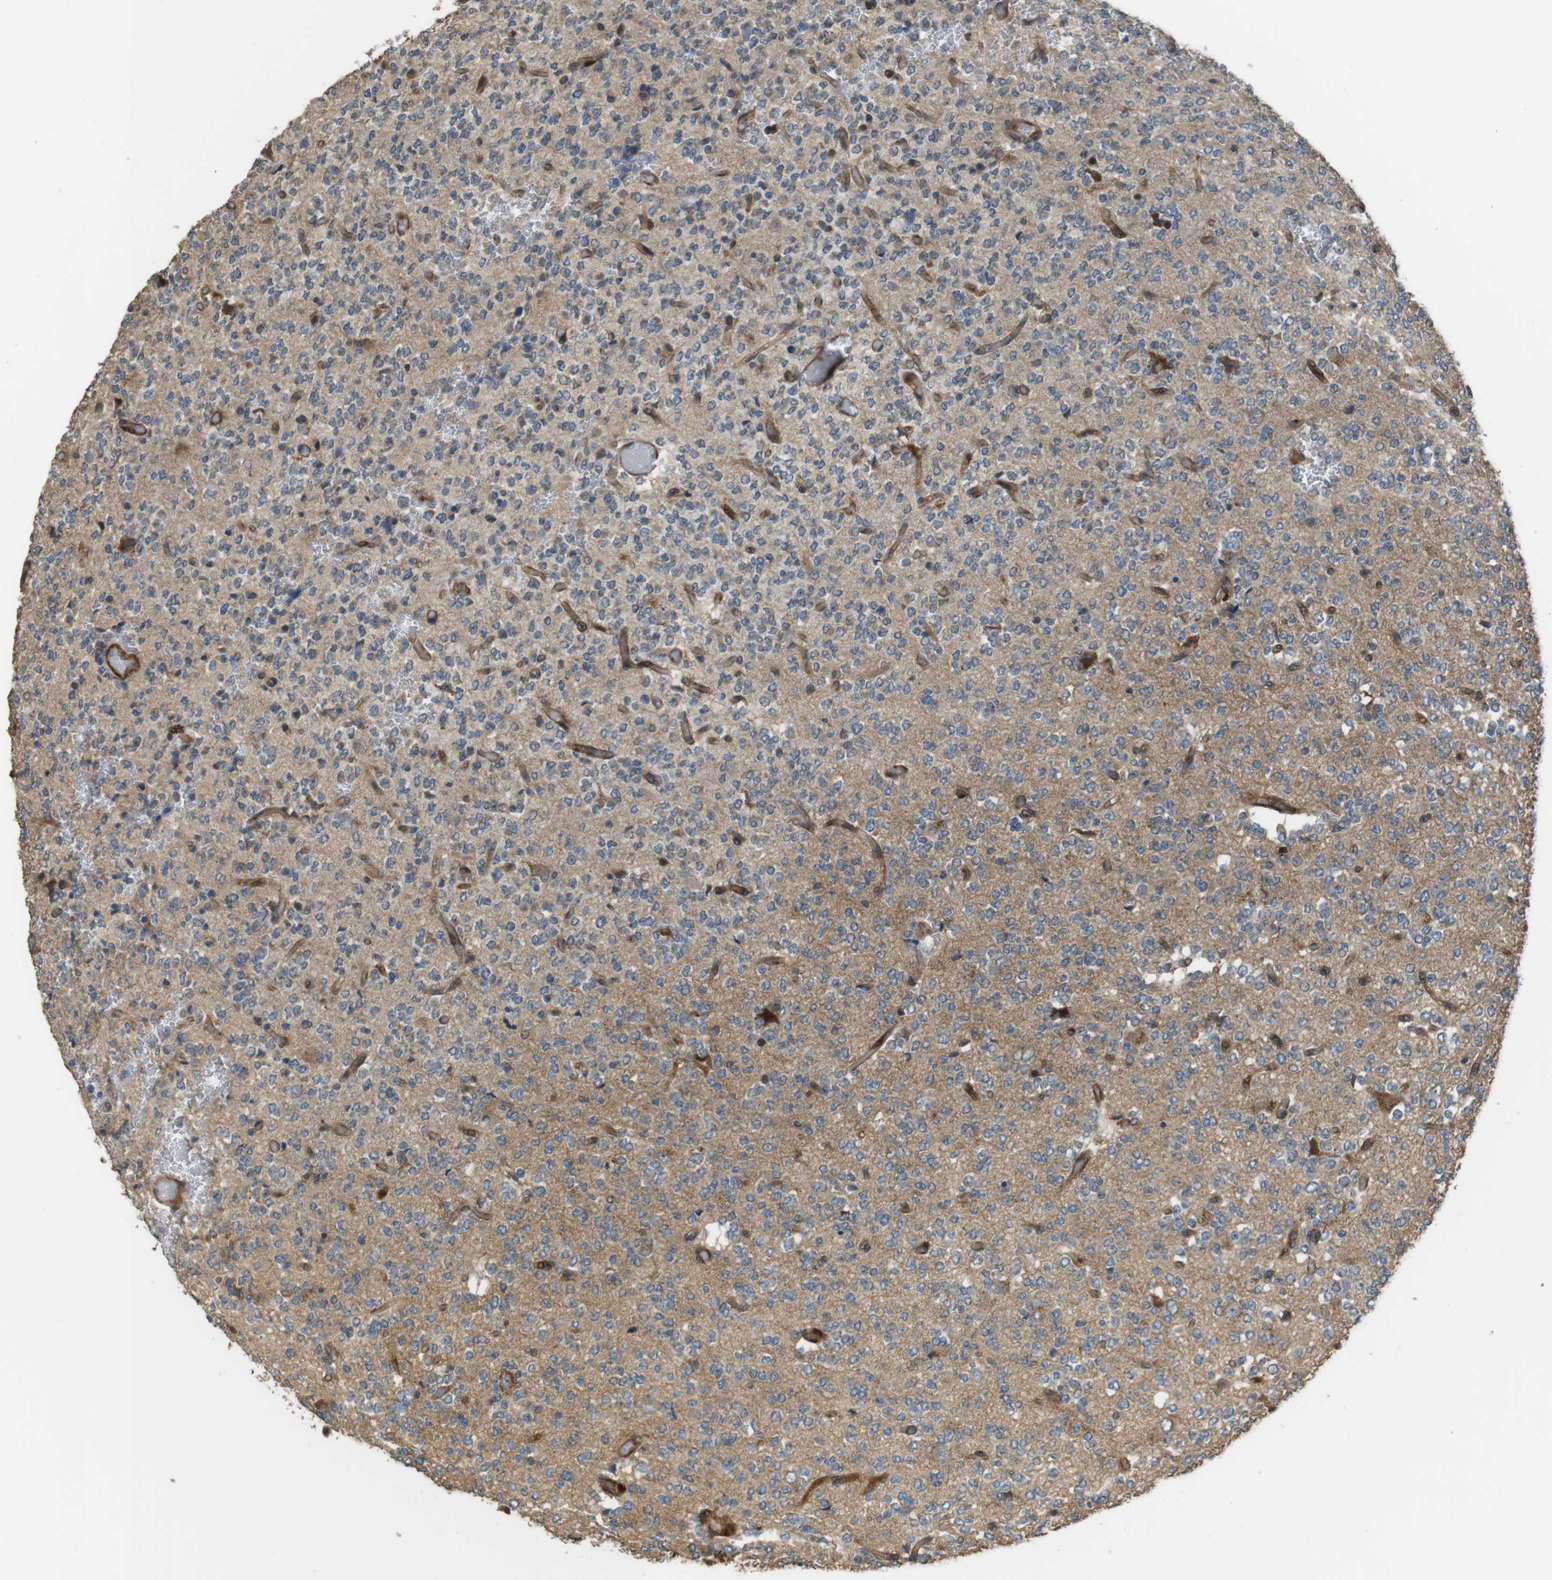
{"staining": {"intensity": "moderate", "quantity": "<25%", "location": "cytoplasmic/membranous"}, "tissue": "glioma", "cell_type": "Tumor cells", "image_type": "cancer", "snomed": [{"axis": "morphology", "description": "Glioma, malignant, Low grade"}, {"axis": "topography", "description": "Brain"}], "caption": "This image exhibits immunohistochemistry staining of malignant glioma (low-grade), with low moderate cytoplasmic/membranous staining in approximately <25% of tumor cells.", "gene": "MSRB3", "patient": {"sex": "male", "age": 38}}